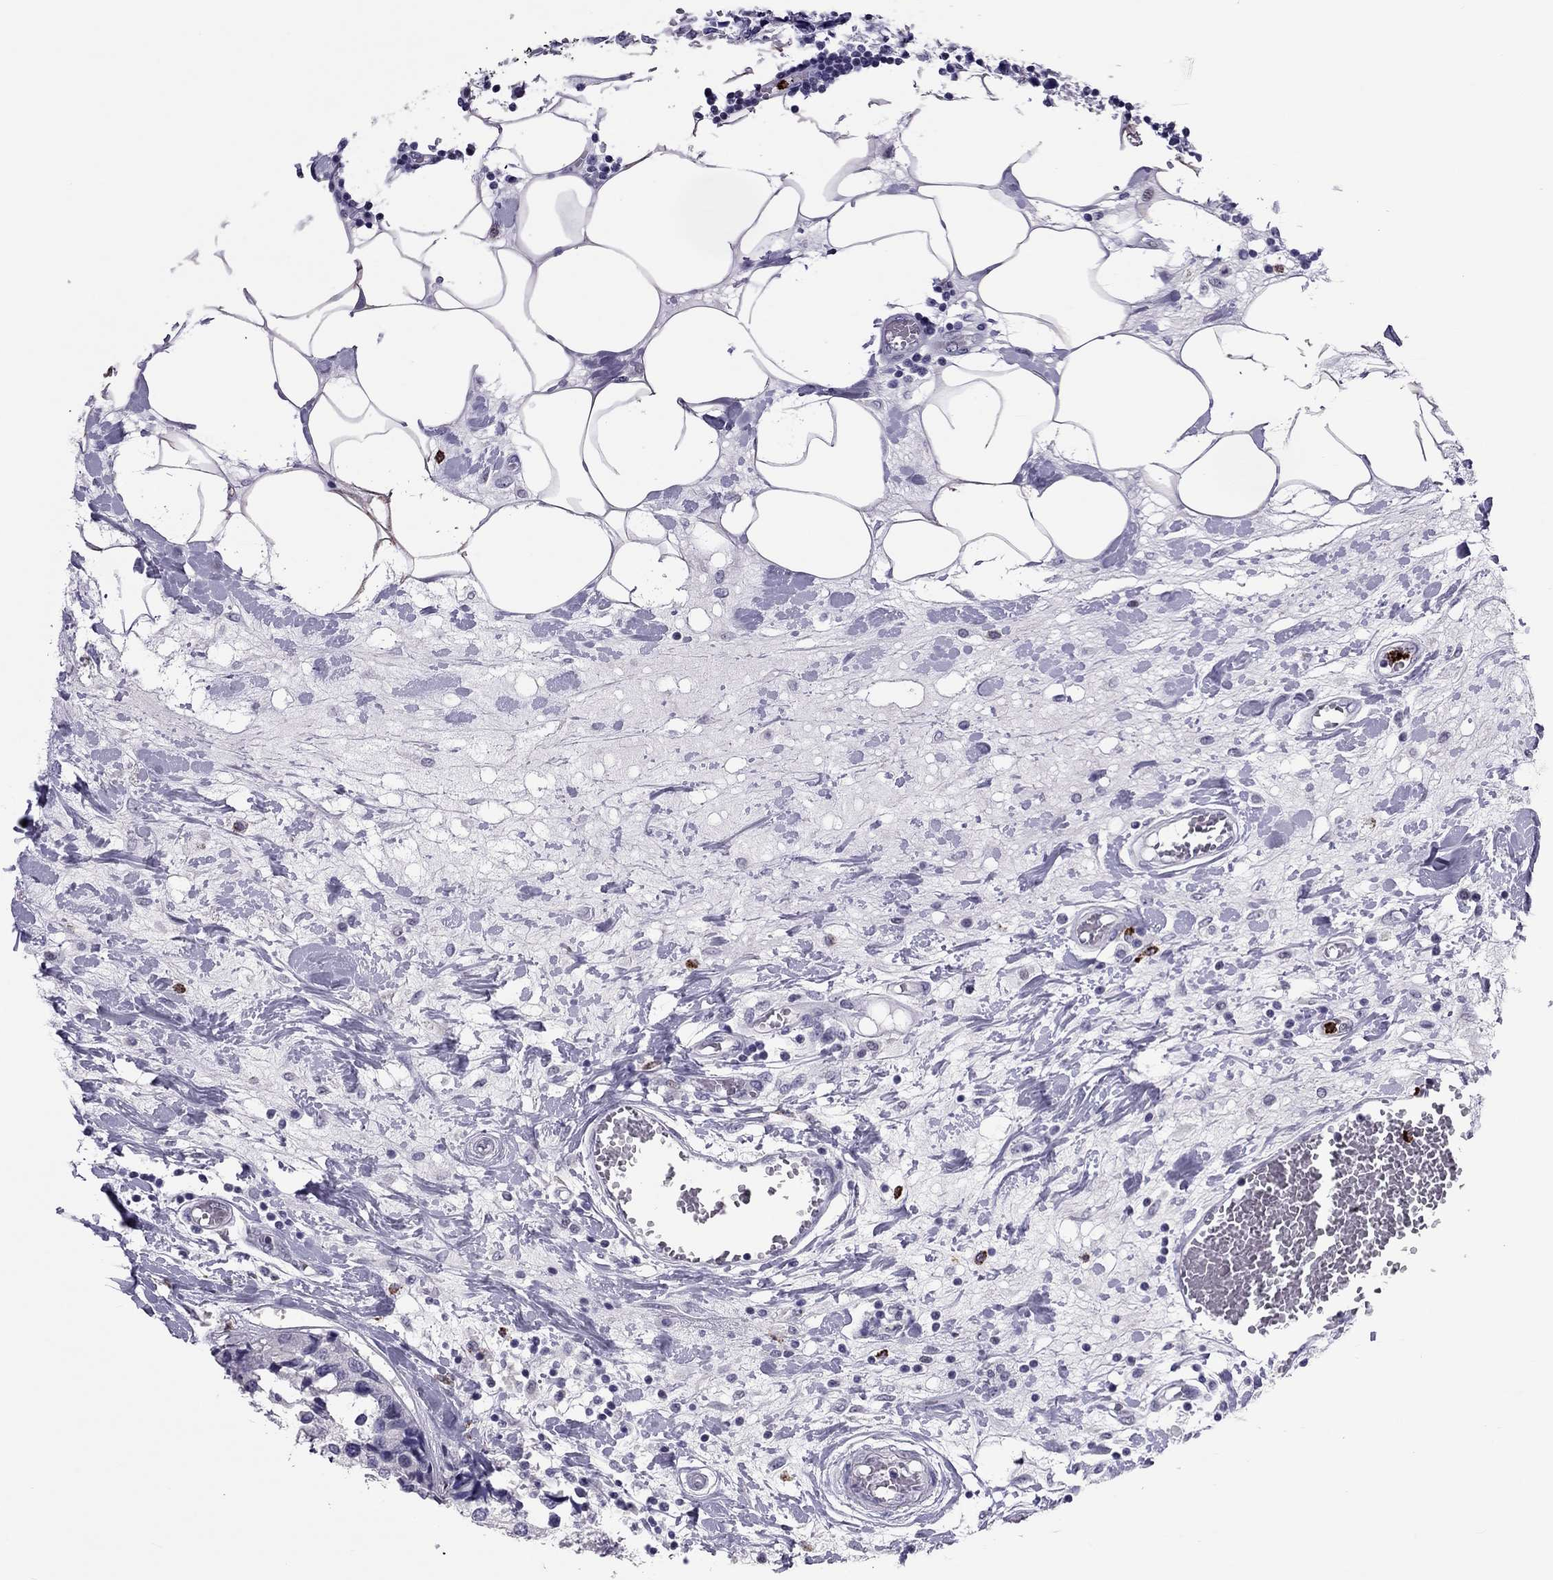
{"staining": {"intensity": "negative", "quantity": "none", "location": "none"}, "tissue": "breast cancer", "cell_type": "Tumor cells", "image_type": "cancer", "snomed": [{"axis": "morphology", "description": "Lobular carcinoma"}, {"axis": "topography", "description": "Breast"}], "caption": "This photomicrograph is of breast cancer (lobular carcinoma) stained with IHC to label a protein in brown with the nuclei are counter-stained blue. There is no positivity in tumor cells. (Immunohistochemistry, brightfield microscopy, high magnification).", "gene": "CCL27", "patient": {"sex": "female", "age": 59}}